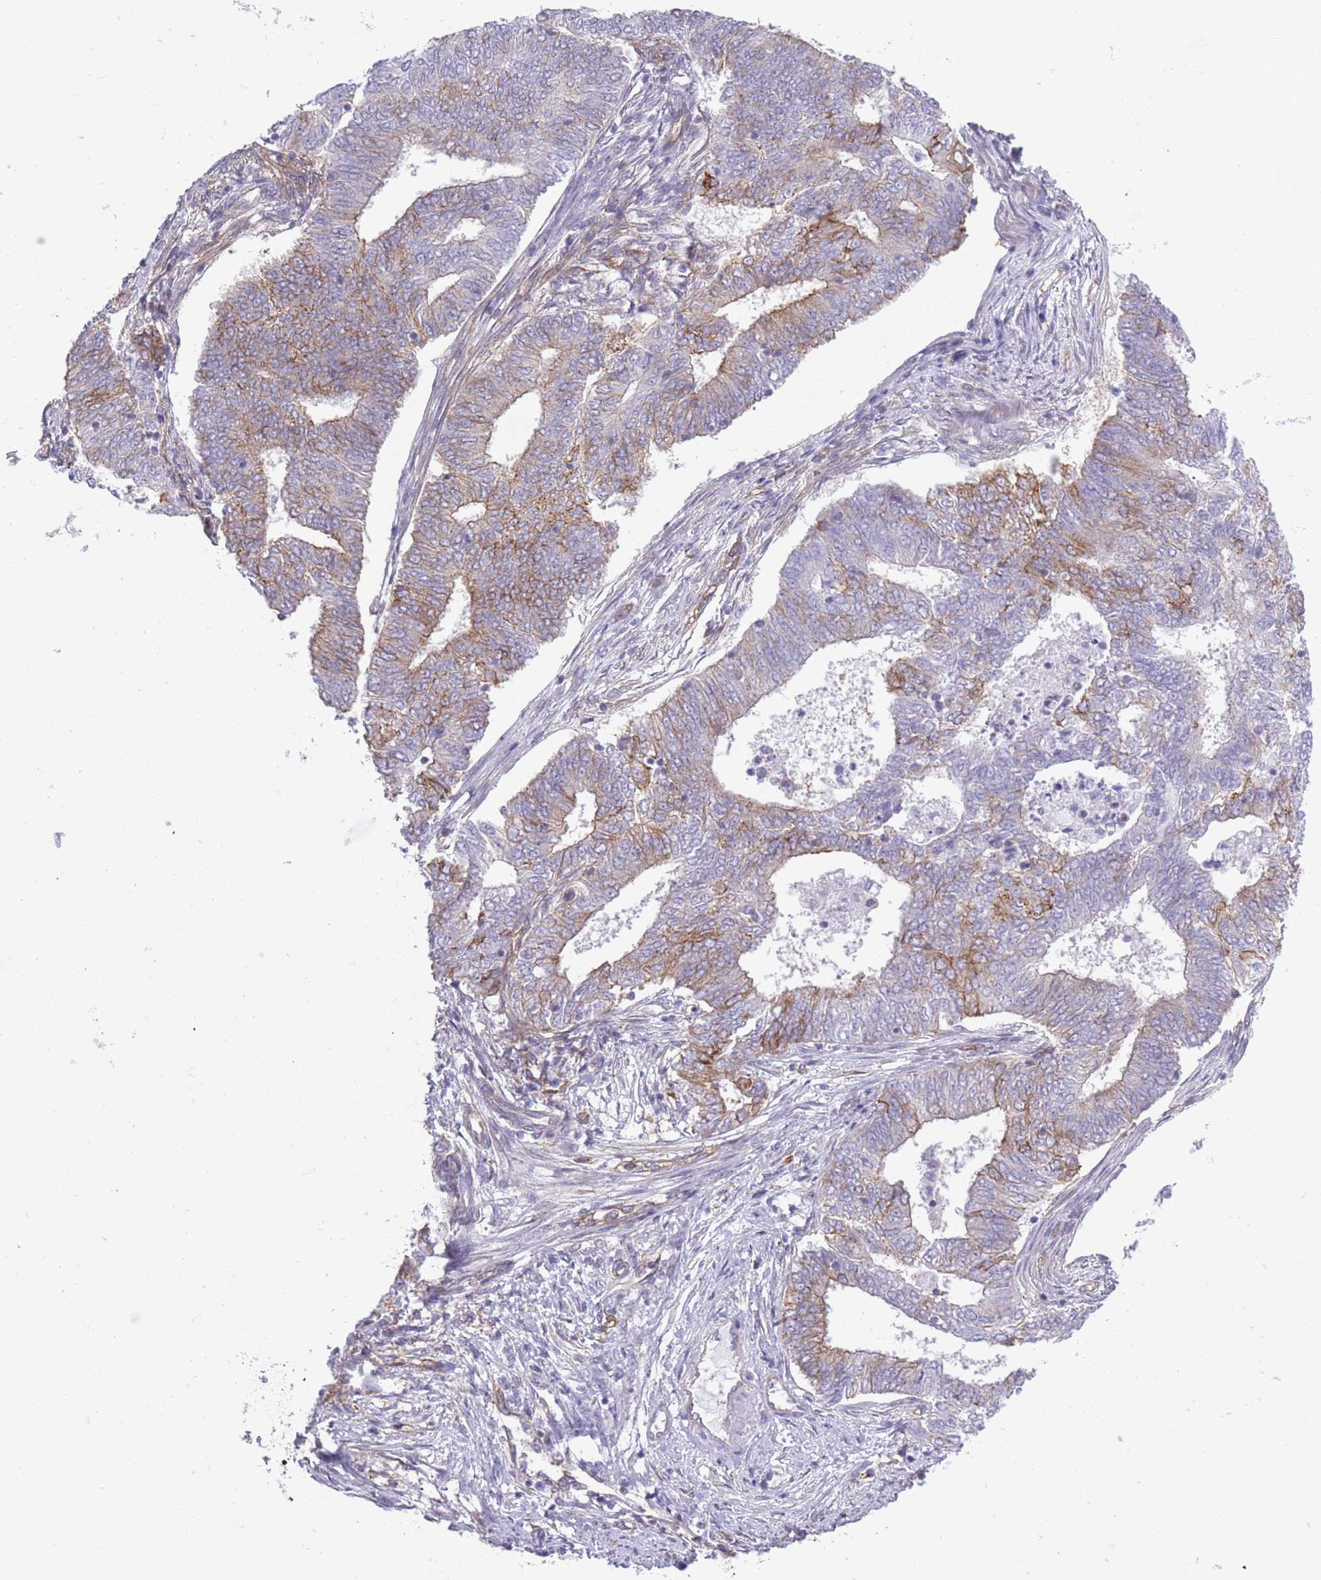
{"staining": {"intensity": "moderate", "quantity": "<25%", "location": "cytoplasmic/membranous"}, "tissue": "endometrial cancer", "cell_type": "Tumor cells", "image_type": "cancer", "snomed": [{"axis": "morphology", "description": "Adenocarcinoma, NOS"}, {"axis": "topography", "description": "Endometrium"}], "caption": "The photomicrograph displays immunohistochemical staining of endometrial cancer (adenocarcinoma). There is moderate cytoplasmic/membranous expression is identified in about <25% of tumor cells.", "gene": "ADD1", "patient": {"sex": "female", "age": 62}}